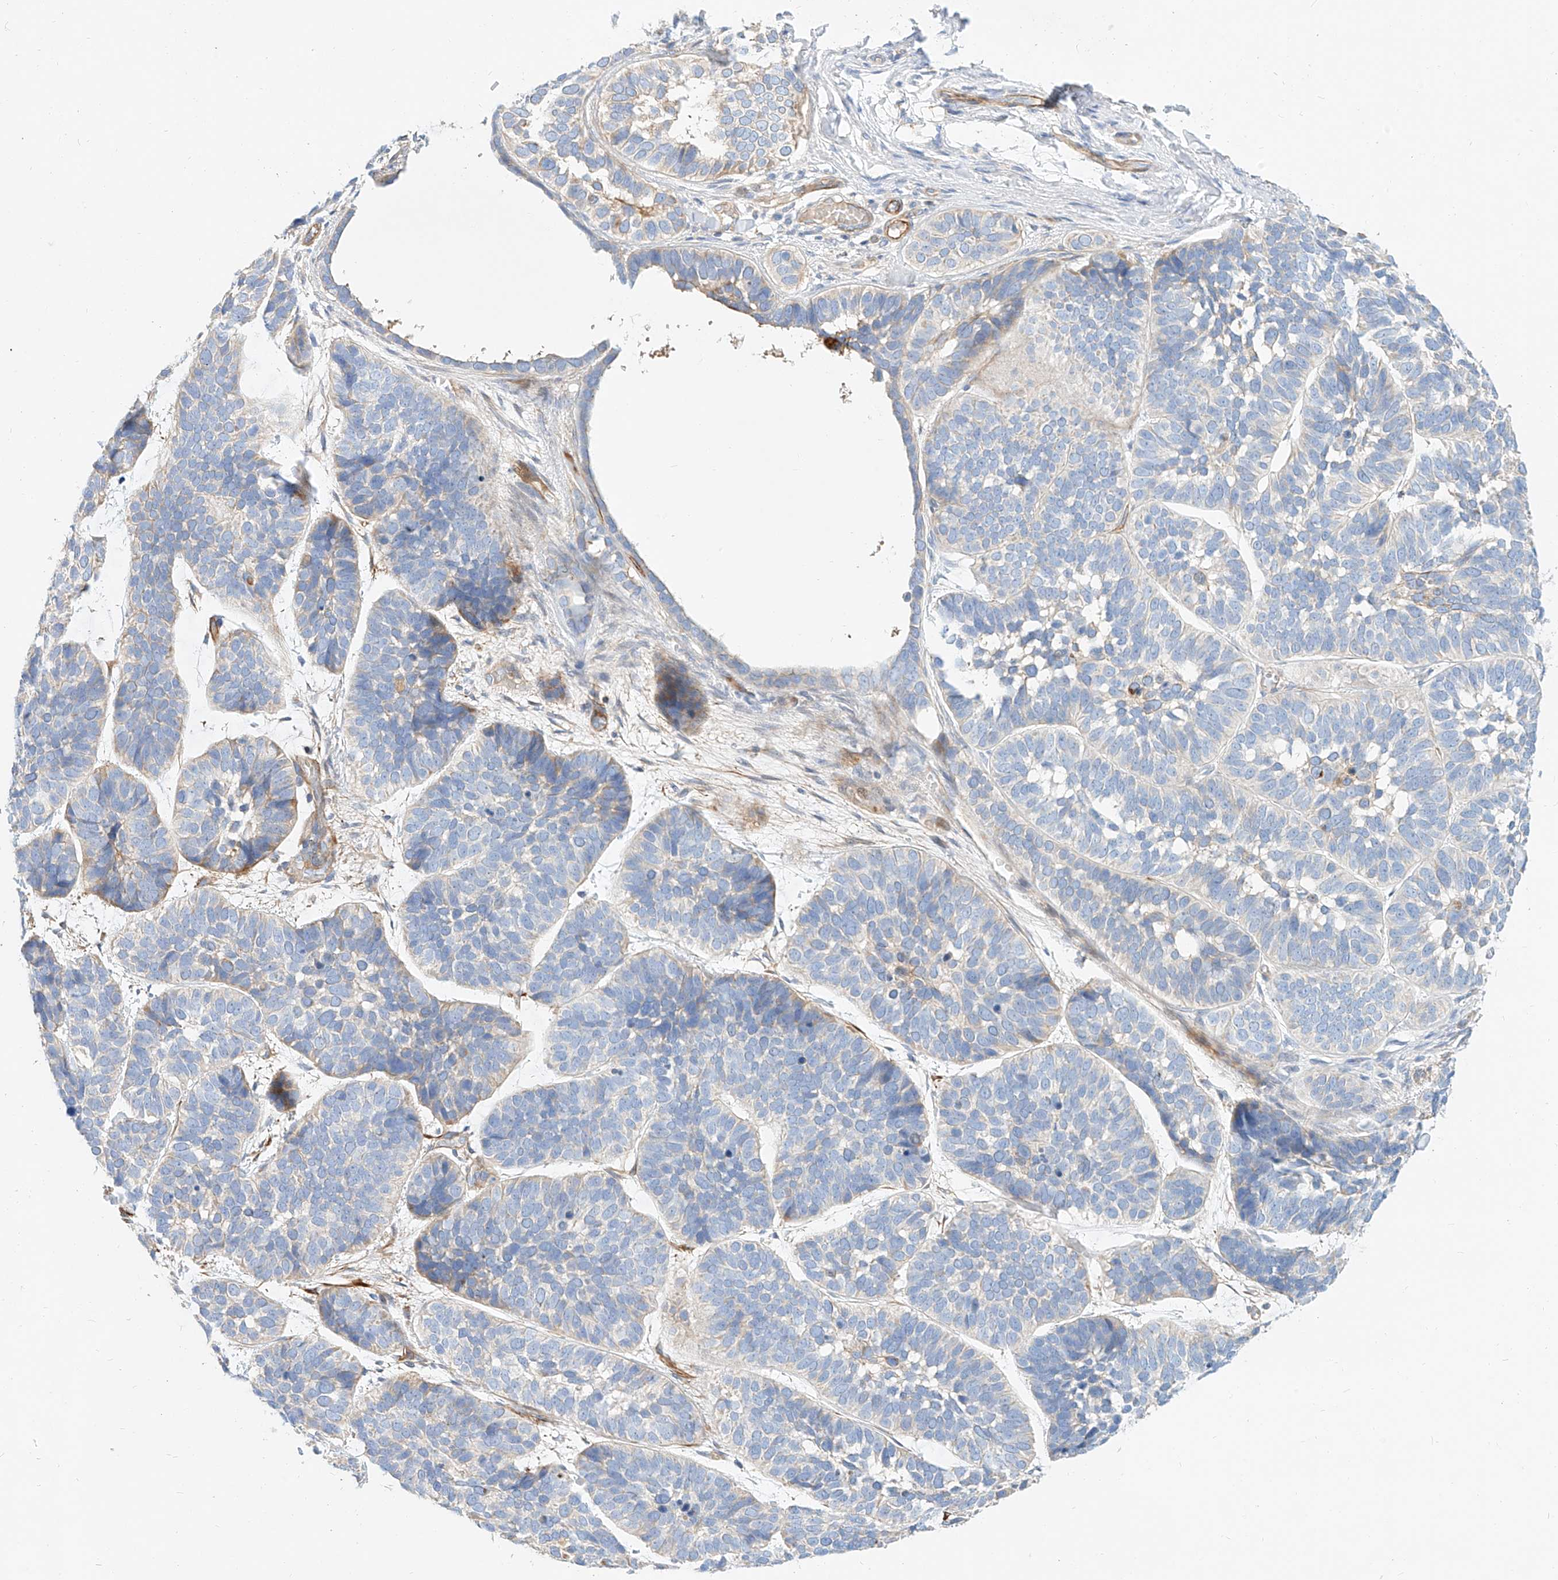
{"staining": {"intensity": "weak", "quantity": "<25%", "location": "cytoplasmic/membranous"}, "tissue": "skin cancer", "cell_type": "Tumor cells", "image_type": "cancer", "snomed": [{"axis": "morphology", "description": "Basal cell carcinoma"}, {"axis": "topography", "description": "Skin"}], "caption": "Image shows no protein positivity in tumor cells of skin basal cell carcinoma tissue.", "gene": "KCNH5", "patient": {"sex": "male", "age": 62}}